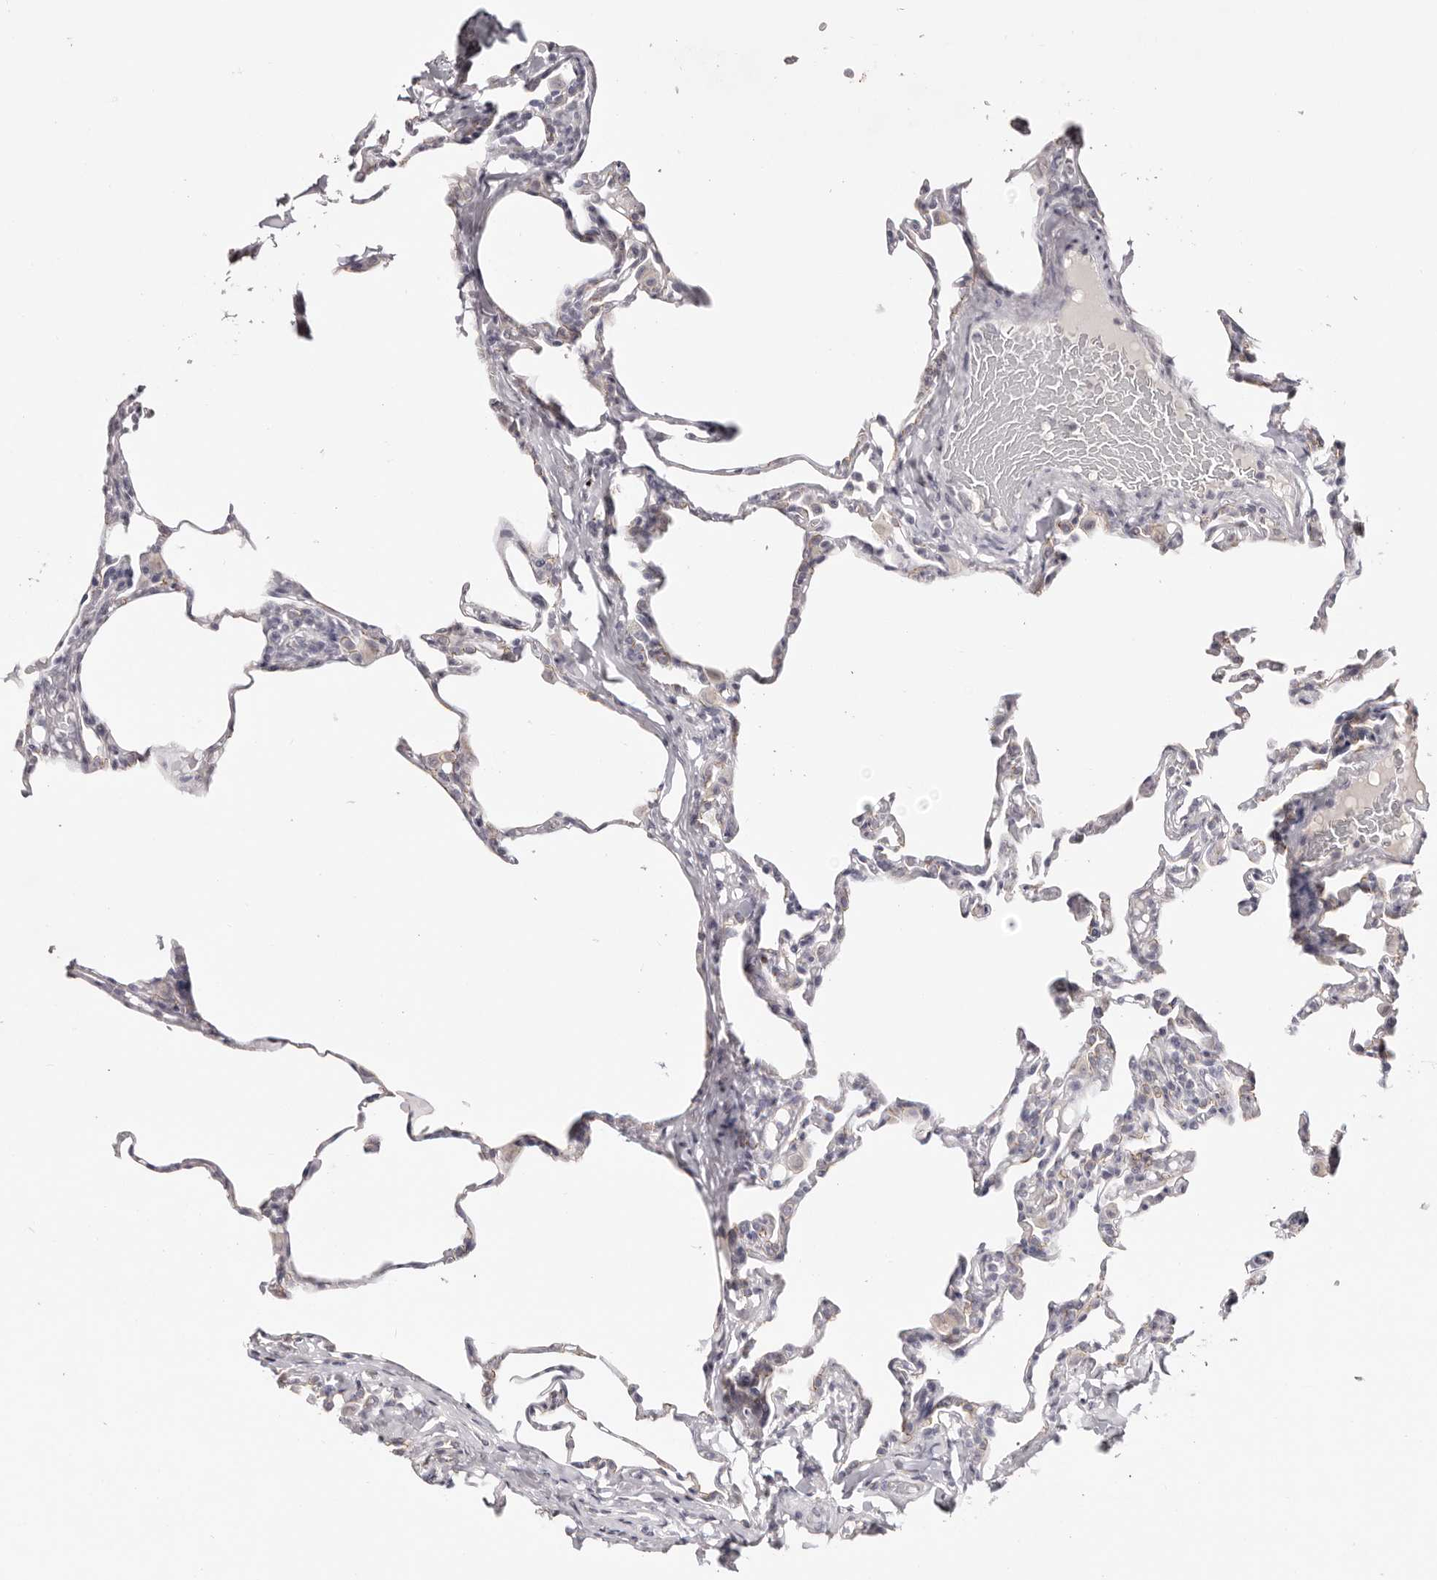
{"staining": {"intensity": "negative", "quantity": "none", "location": "none"}, "tissue": "lung", "cell_type": "Alveolar cells", "image_type": "normal", "snomed": [{"axis": "morphology", "description": "Normal tissue, NOS"}, {"axis": "topography", "description": "Lung"}], "caption": "This is a histopathology image of immunohistochemistry staining of benign lung, which shows no expression in alveolar cells. The staining was performed using DAB to visualize the protein expression in brown, while the nuclei were stained in blue with hematoxylin (Magnification: 20x).", "gene": "PCDHB6", "patient": {"sex": "male", "age": 20}}